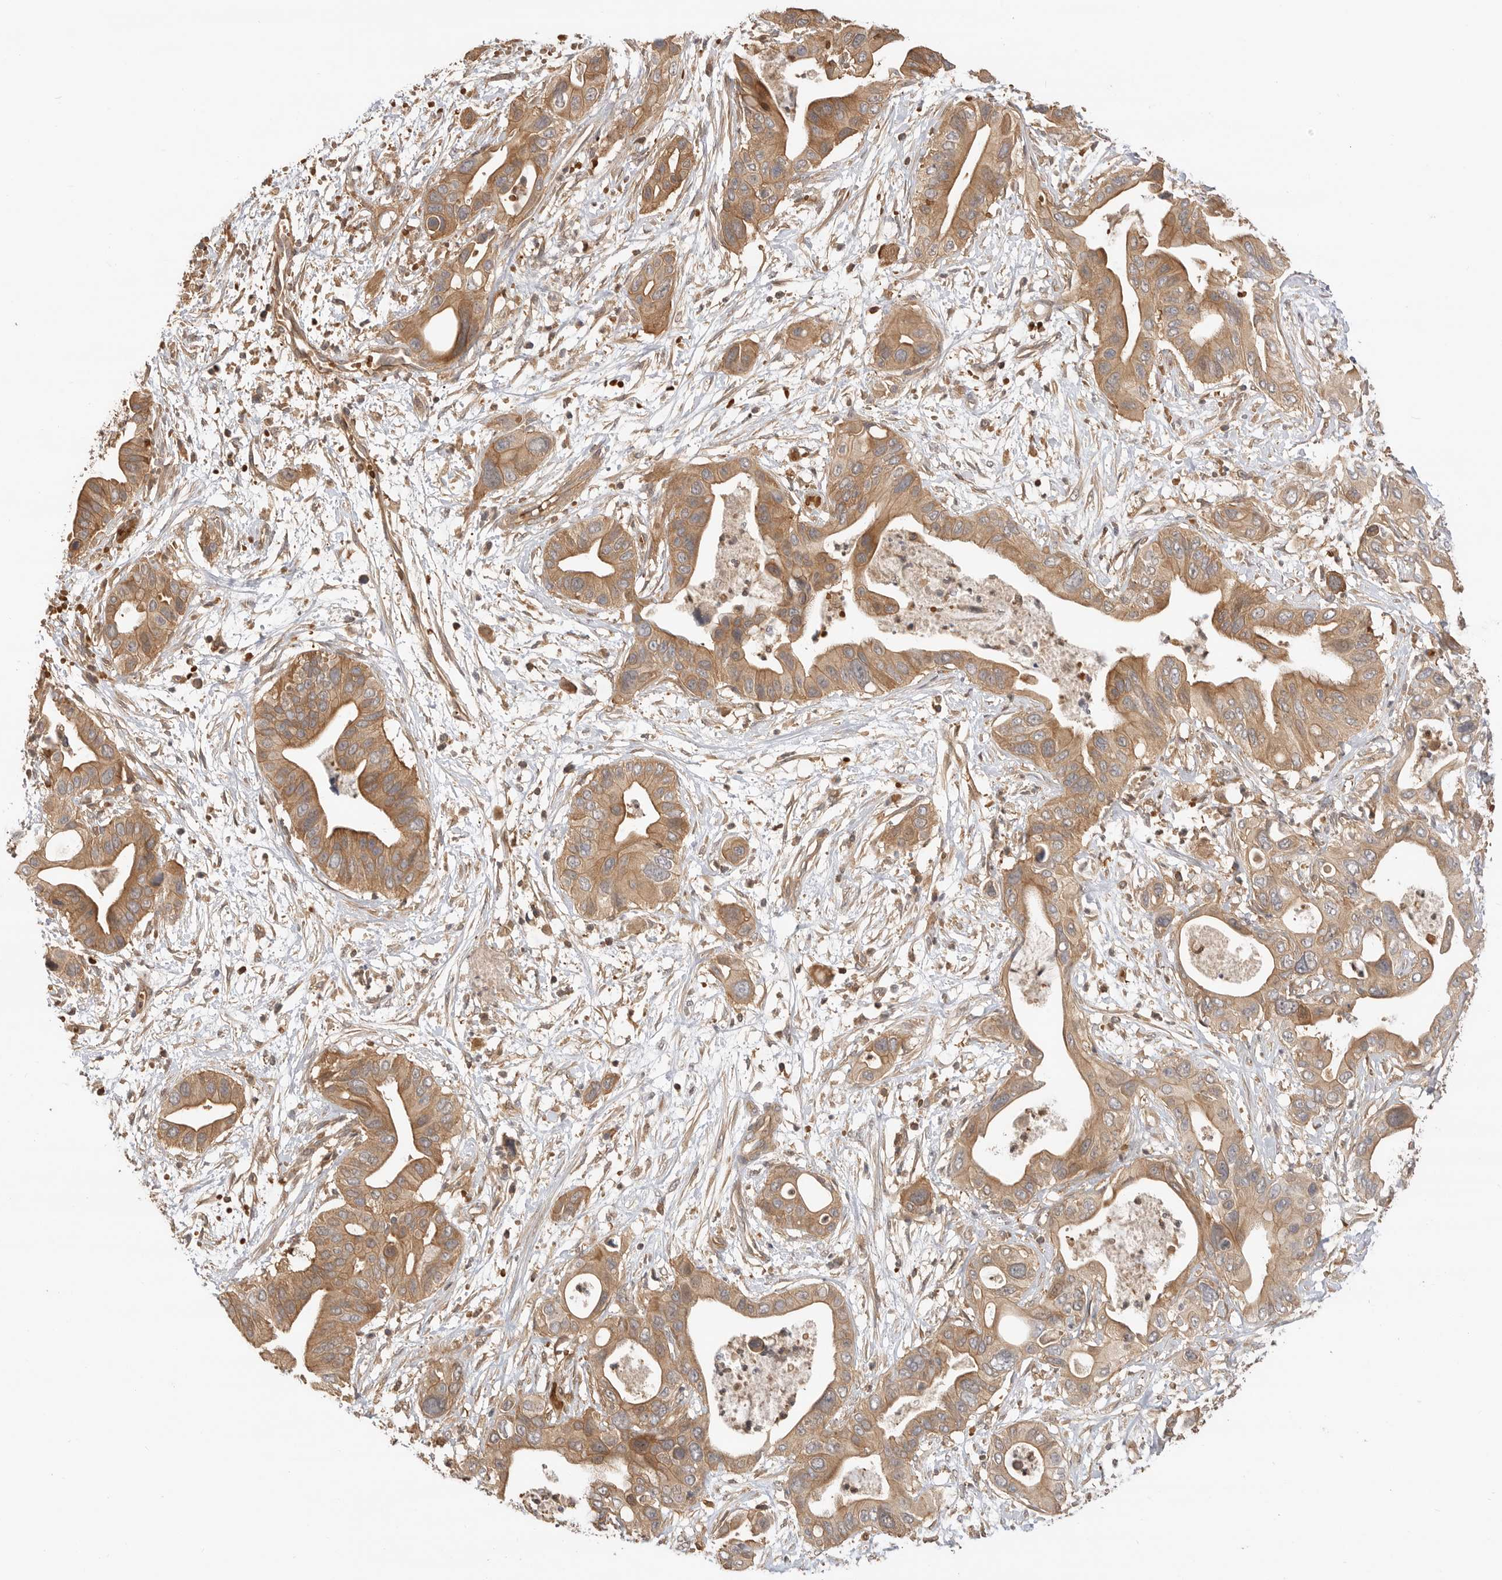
{"staining": {"intensity": "moderate", "quantity": ">75%", "location": "cytoplasmic/membranous"}, "tissue": "pancreatic cancer", "cell_type": "Tumor cells", "image_type": "cancer", "snomed": [{"axis": "morphology", "description": "Adenocarcinoma, NOS"}, {"axis": "topography", "description": "Pancreas"}], "caption": "DAB immunohistochemical staining of human pancreatic adenocarcinoma shows moderate cytoplasmic/membranous protein staining in approximately >75% of tumor cells.", "gene": "CLDN12", "patient": {"sex": "male", "age": 66}}